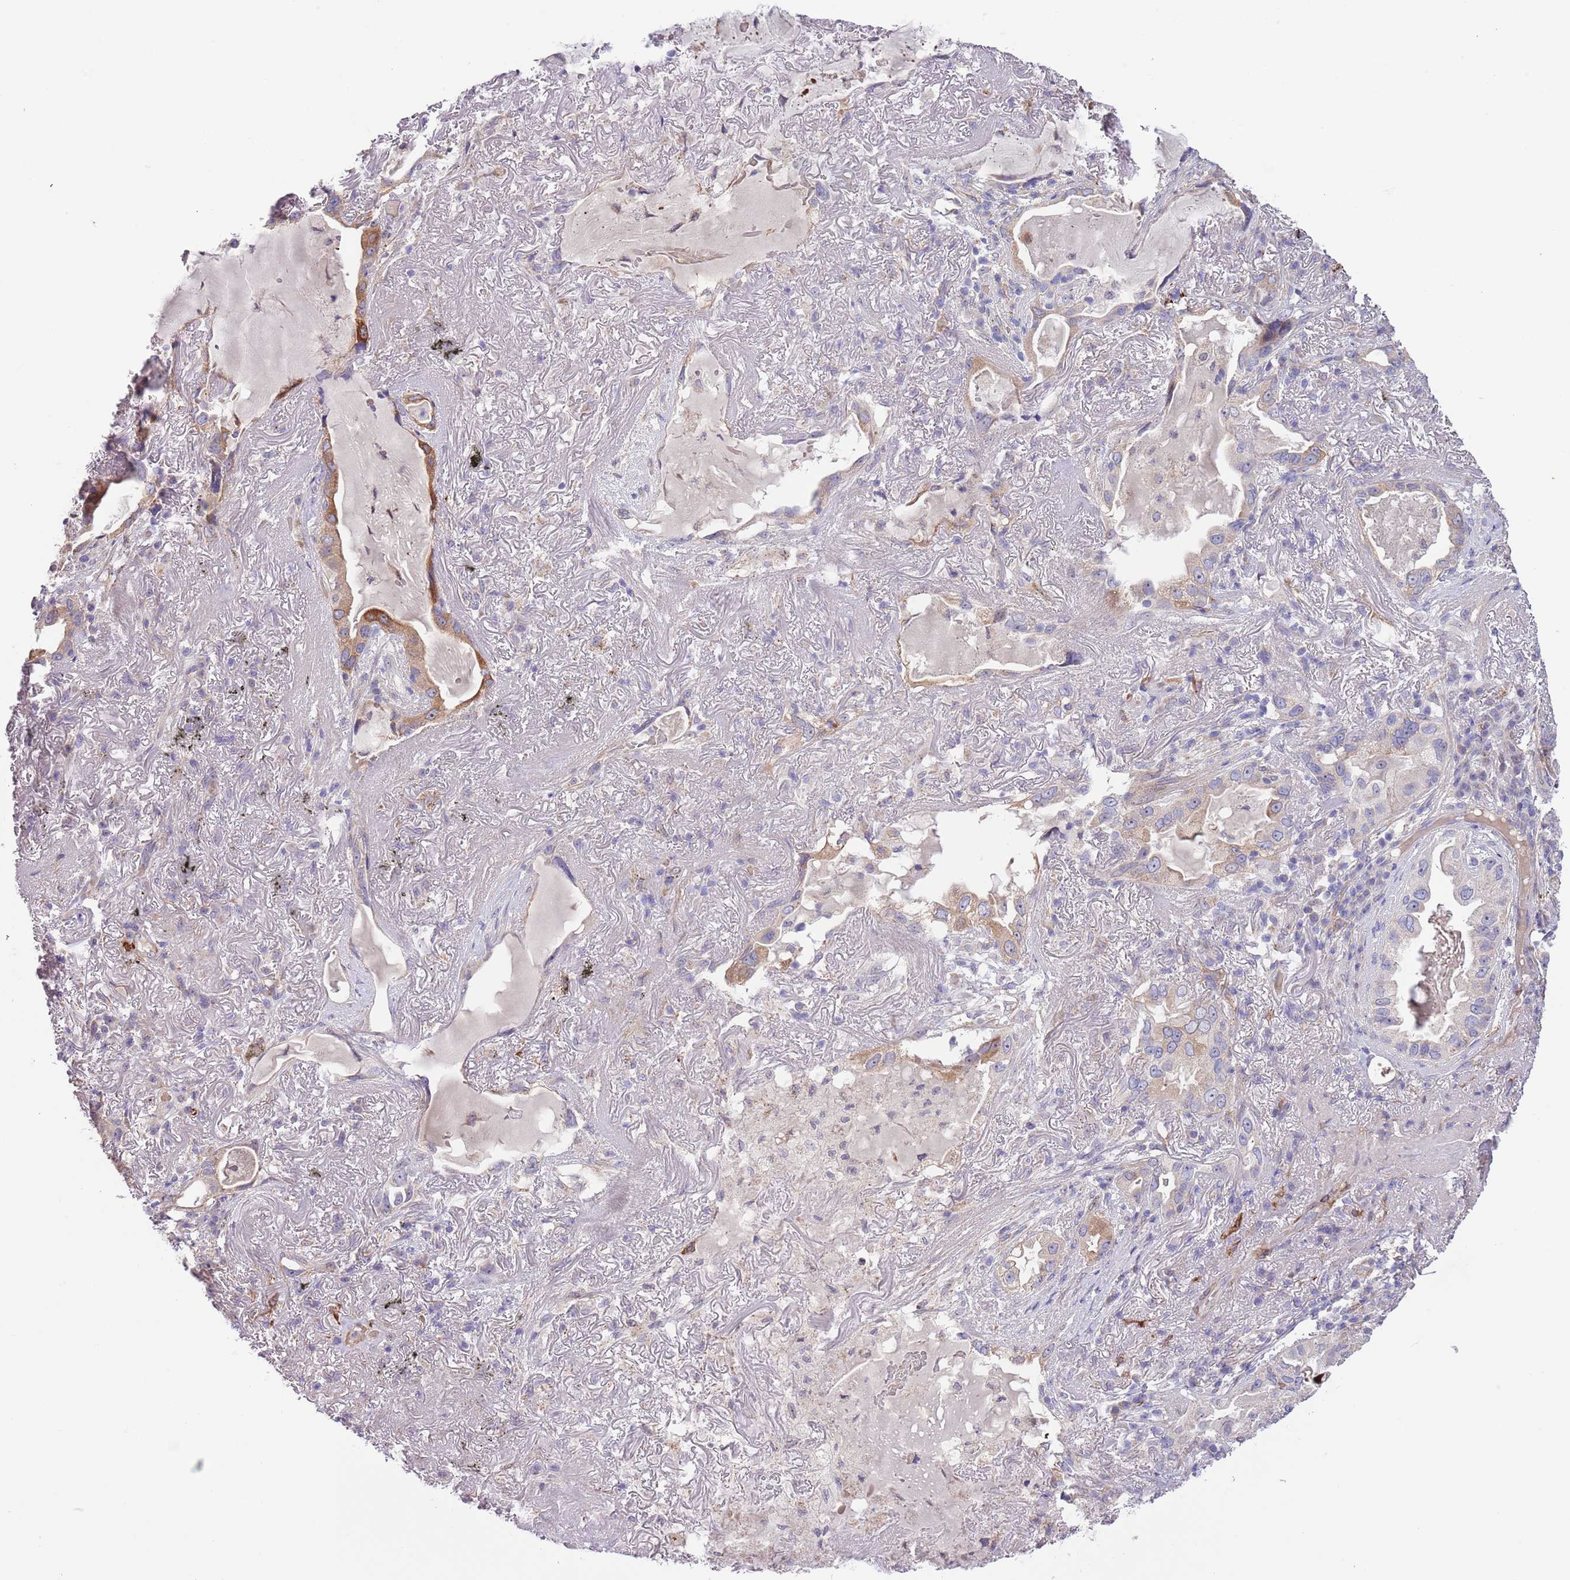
{"staining": {"intensity": "moderate", "quantity": "25%-75%", "location": "cytoplasmic/membranous"}, "tissue": "lung cancer", "cell_type": "Tumor cells", "image_type": "cancer", "snomed": [{"axis": "morphology", "description": "Adenocarcinoma, NOS"}, {"axis": "topography", "description": "Lung"}], "caption": "IHC (DAB) staining of human lung cancer (adenocarcinoma) exhibits moderate cytoplasmic/membranous protein staining in approximately 25%-75% of tumor cells.", "gene": "AP1S2", "patient": {"sex": "female", "age": 69}}